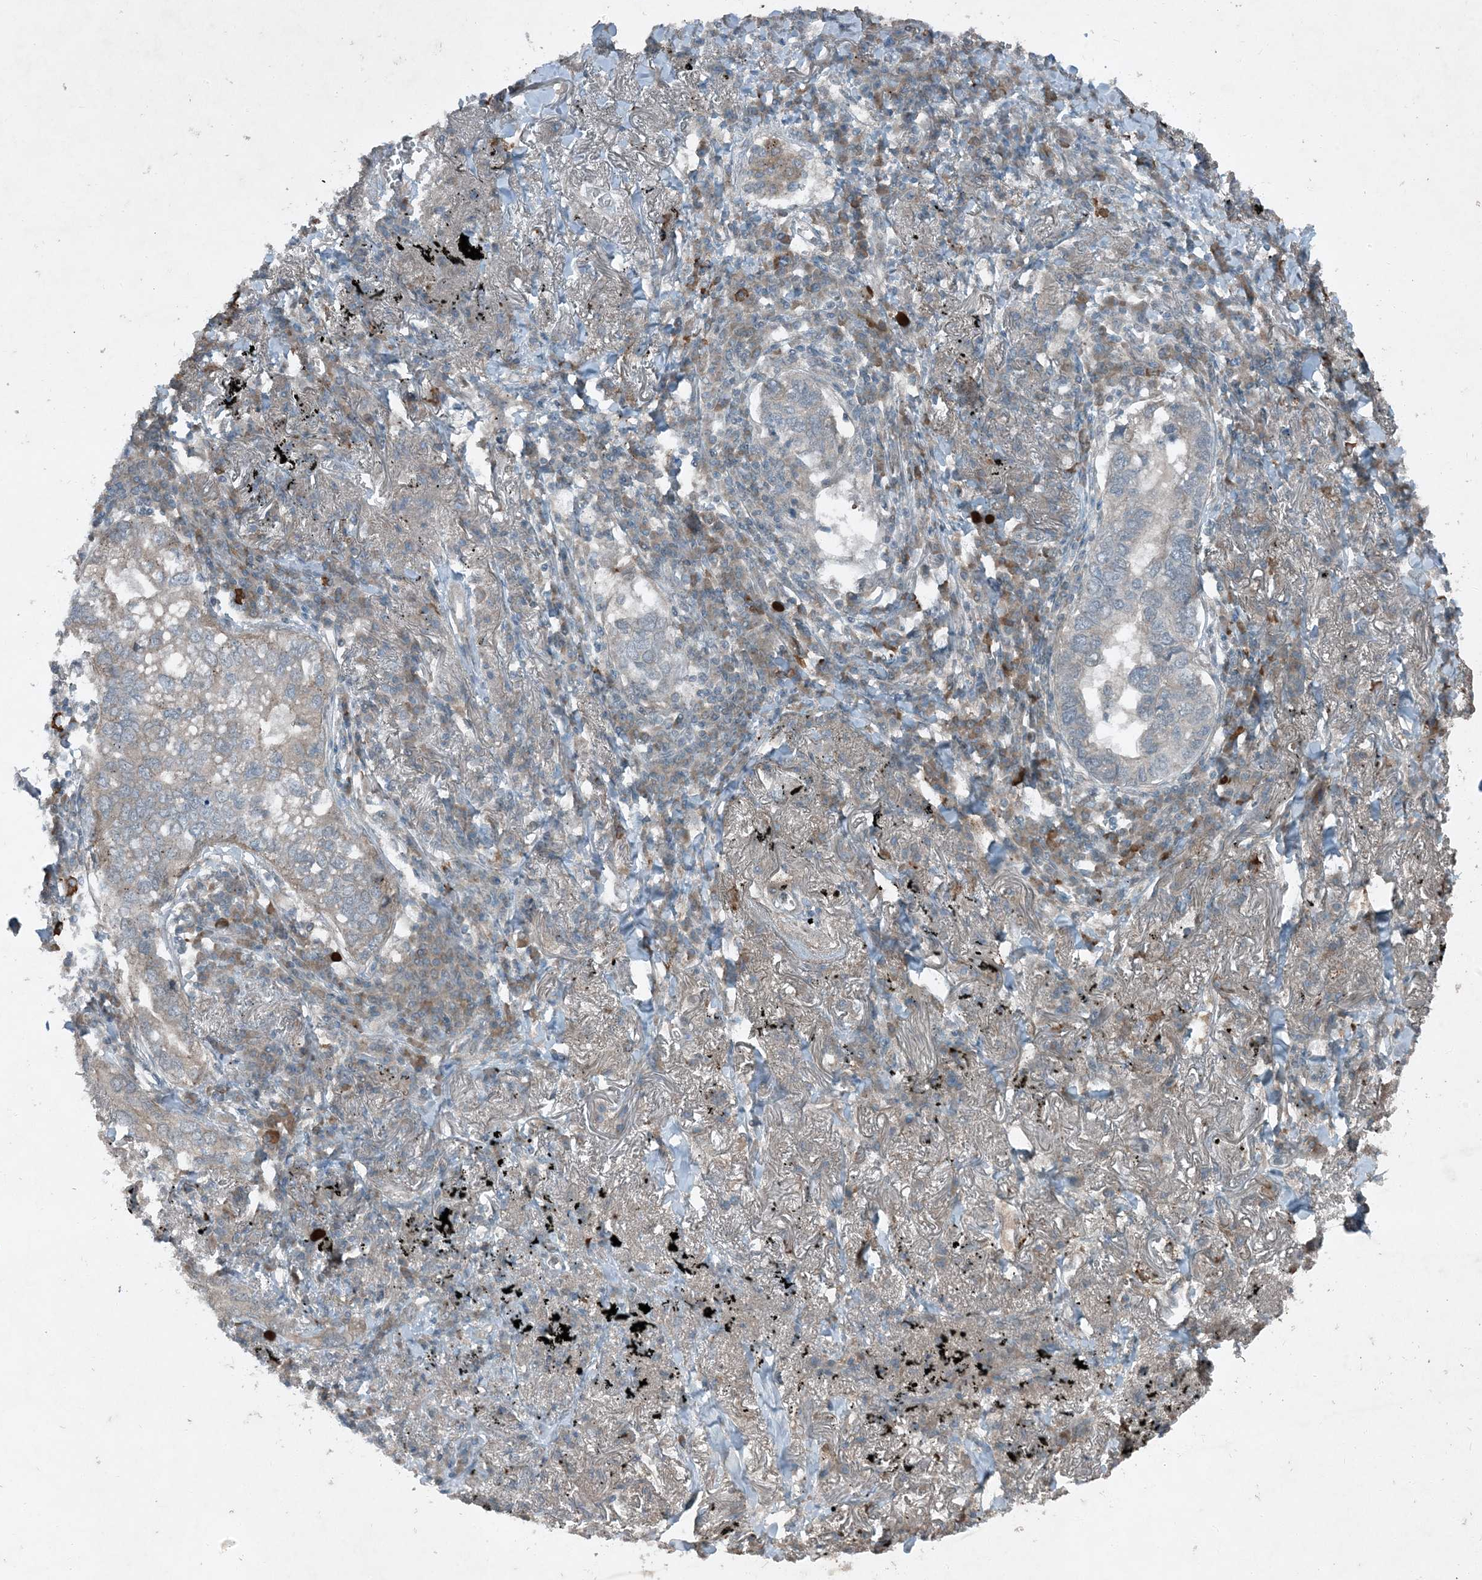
{"staining": {"intensity": "negative", "quantity": "none", "location": "none"}, "tissue": "lung cancer", "cell_type": "Tumor cells", "image_type": "cancer", "snomed": [{"axis": "morphology", "description": "Adenocarcinoma, NOS"}, {"axis": "topography", "description": "Lung"}], "caption": "DAB immunohistochemical staining of lung cancer shows no significant expression in tumor cells.", "gene": "MDN1", "patient": {"sex": "male", "age": 65}}